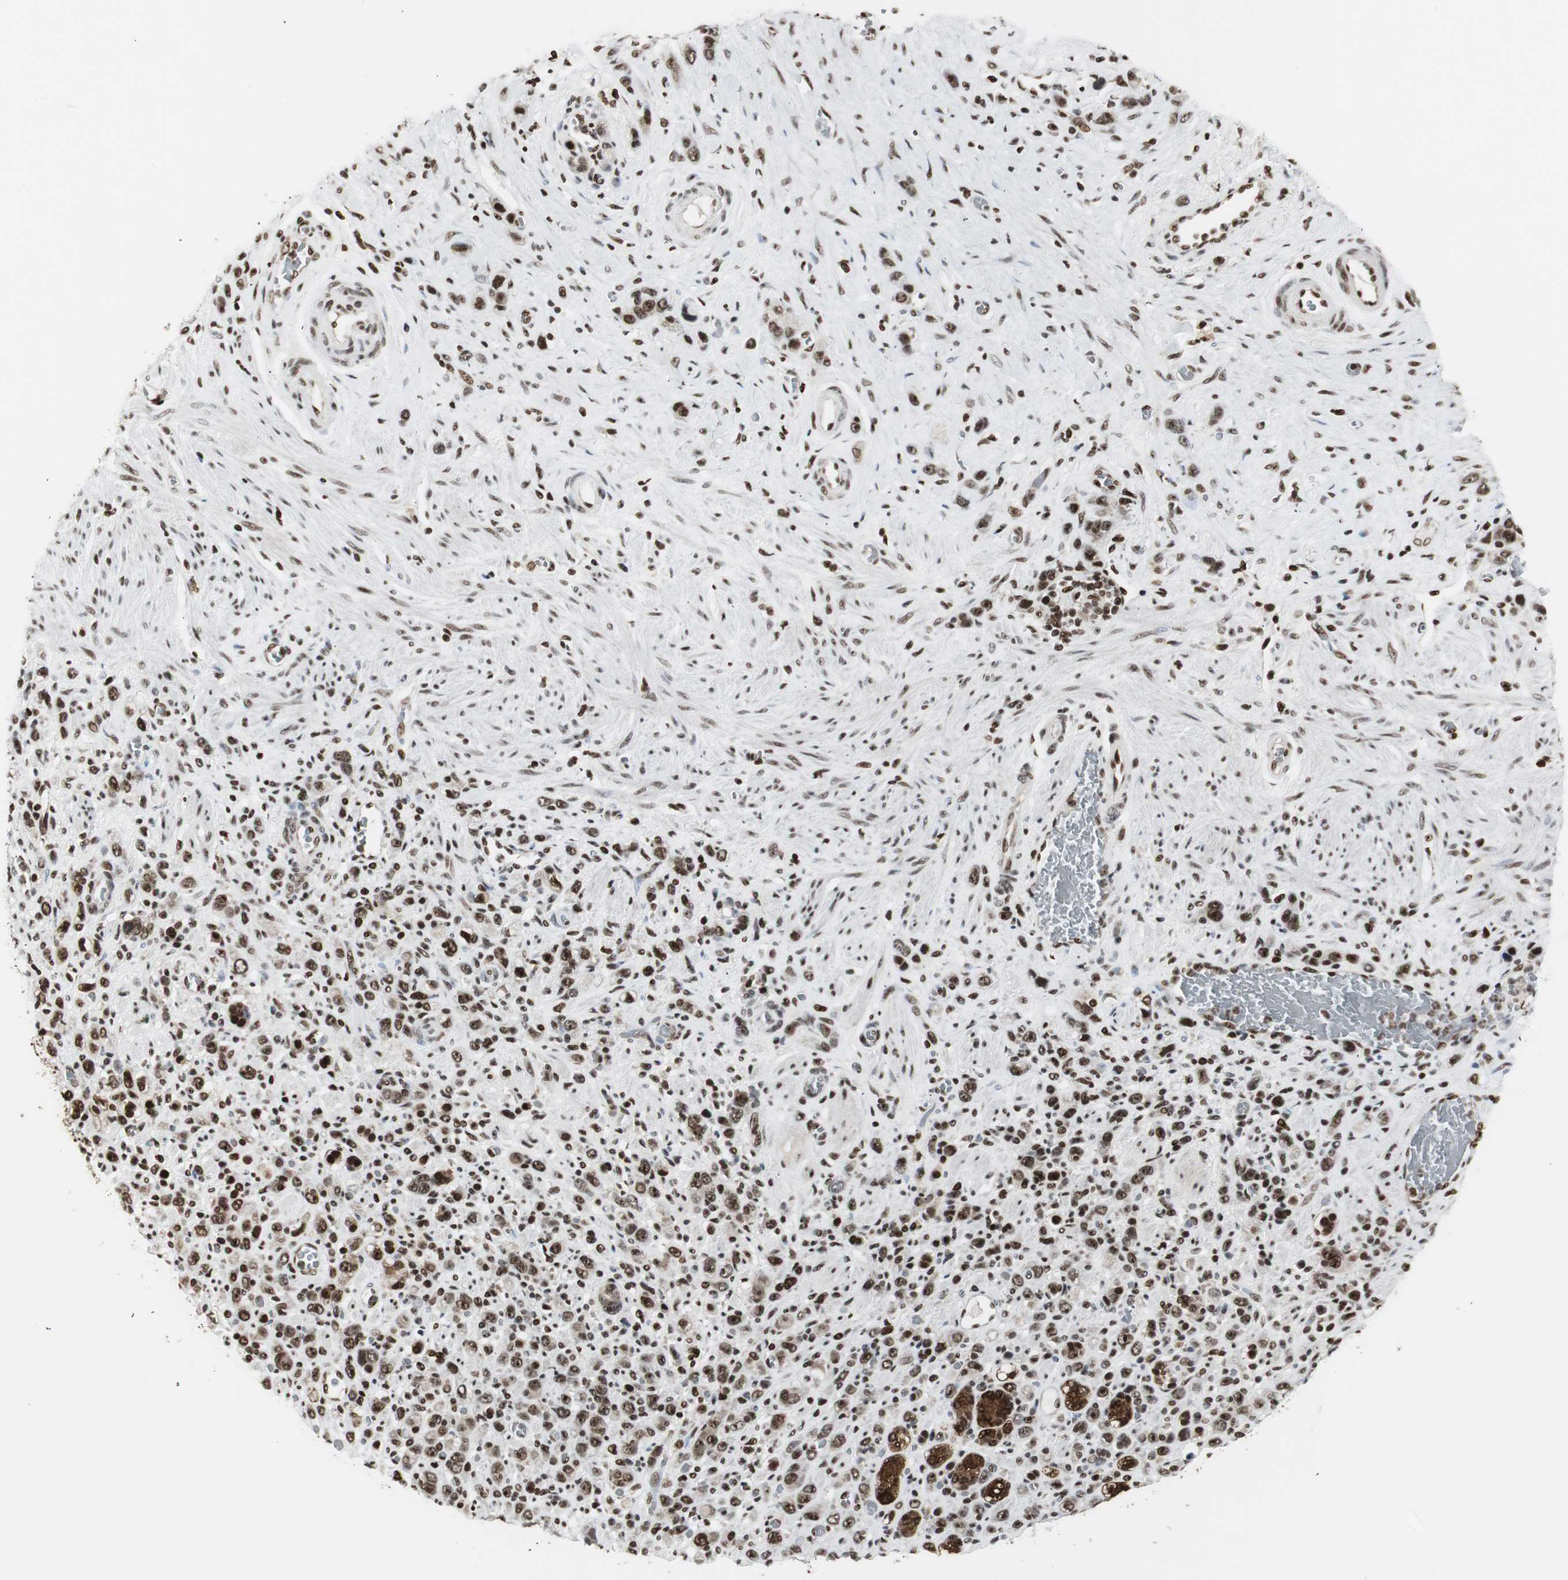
{"staining": {"intensity": "strong", "quantity": ">75%", "location": "nuclear"}, "tissue": "stomach cancer", "cell_type": "Tumor cells", "image_type": "cancer", "snomed": [{"axis": "morphology", "description": "Normal tissue, NOS"}, {"axis": "morphology", "description": "Adenocarcinoma, NOS"}, {"axis": "morphology", "description": "Adenocarcinoma, High grade"}, {"axis": "topography", "description": "Stomach, upper"}, {"axis": "topography", "description": "Stomach"}], "caption": "A photomicrograph of stomach cancer (high-grade adenocarcinoma) stained for a protein displays strong nuclear brown staining in tumor cells.", "gene": "PARN", "patient": {"sex": "female", "age": 65}}